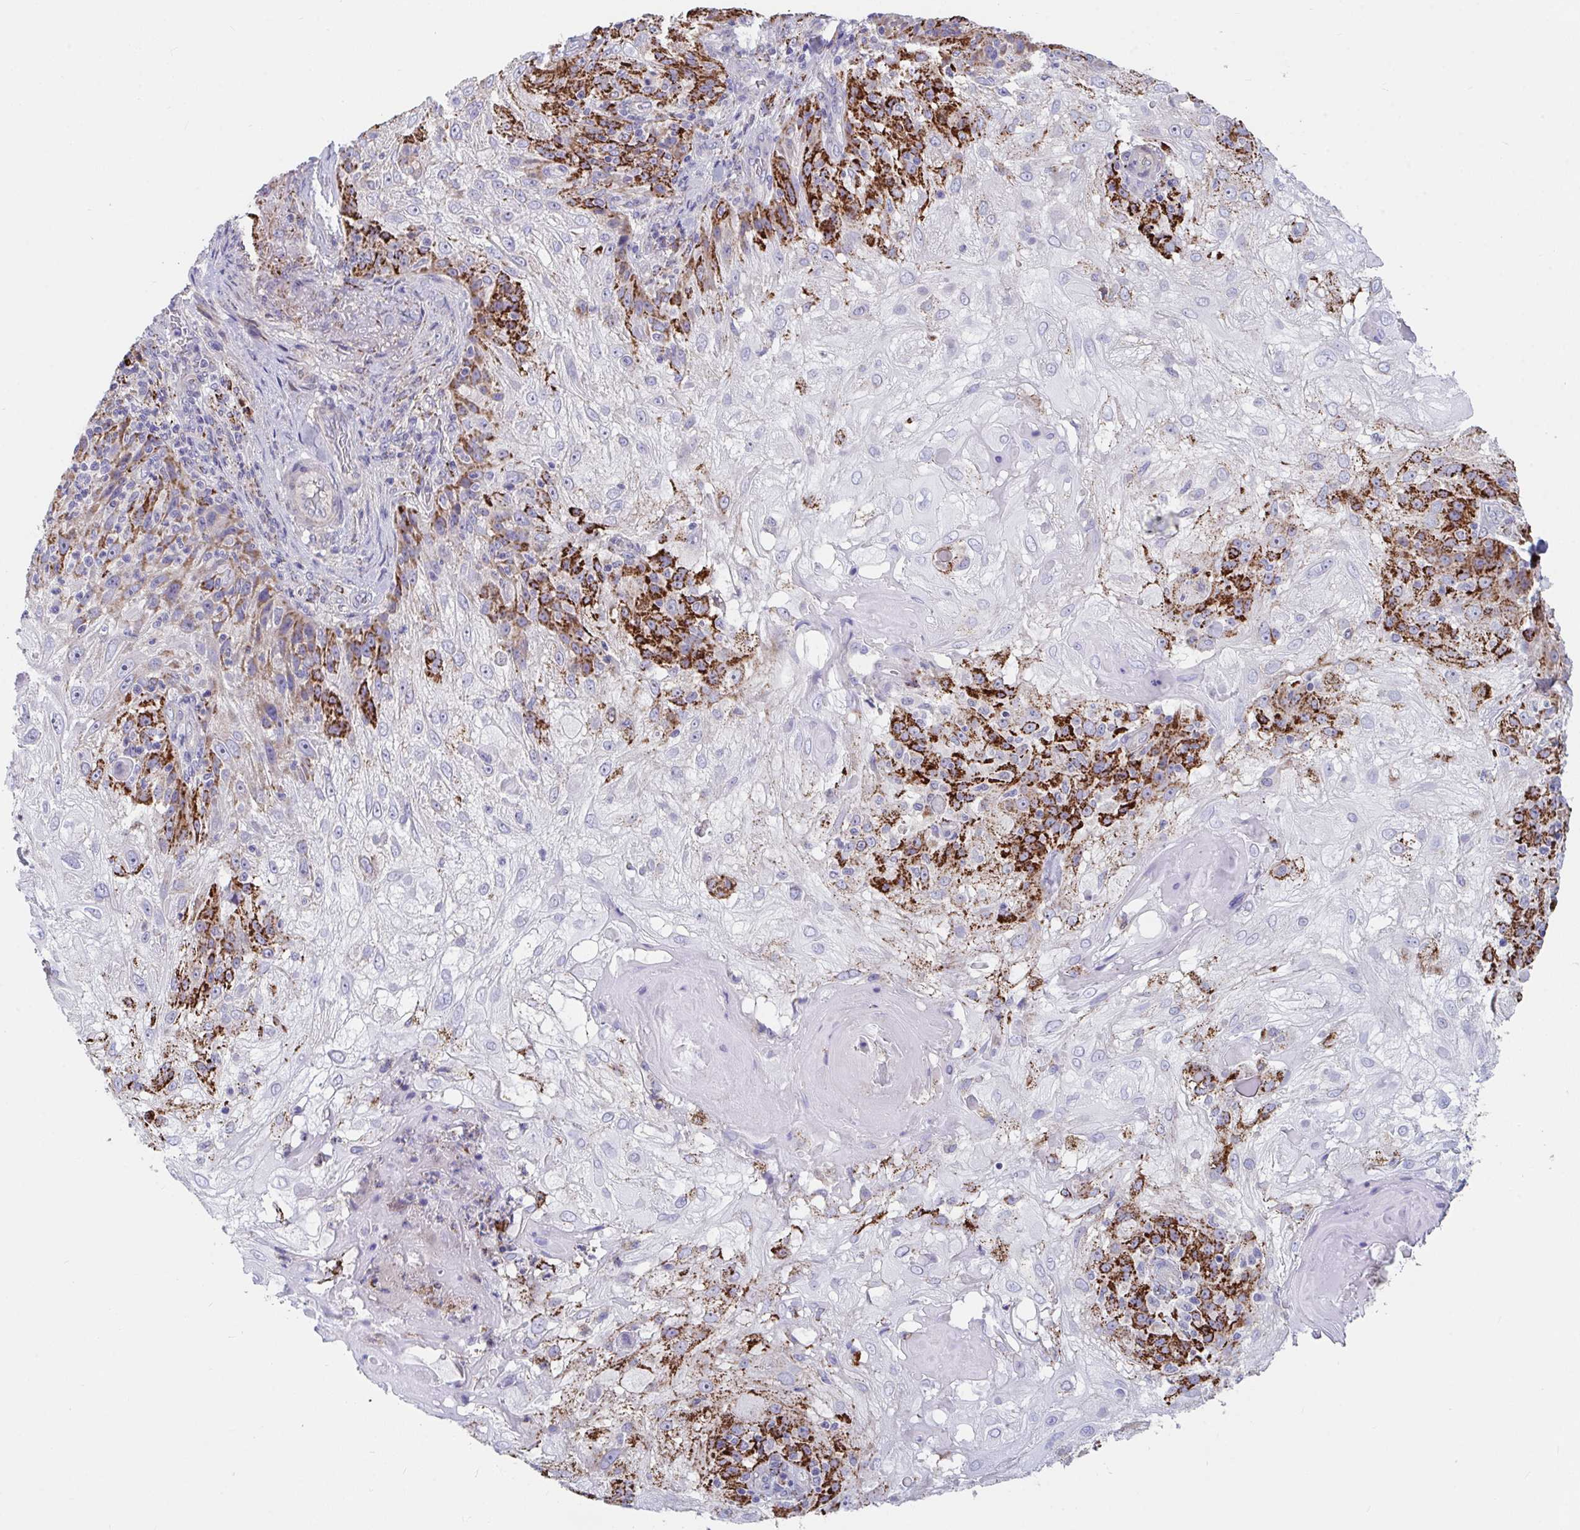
{"staining": {"intensity": "strong", "quantity": "25%-75%", "location": "cytoplasmic/membranous"}, "tissue": "skin cancer", "cell_type": "Tumor cells", "image_type": "cancer", "snomed": [{"axis": "morphology", "description": "Normal tissue, NOS"}, {"axis": "morphology", "description": "Squamous cell carcinoma, NOS"}, {"axis": "topography", "description": "Skin"}], "caption": "This photomicrograph demonstrates immunohistochemistry staining of human squamous cell carcinoma (skin), with high strong cytoplasmic/membranous expression in about 25%-75% of tumor cells.", "gene": "FAM156B", "patient": {"sex": "female", "age": 83}}